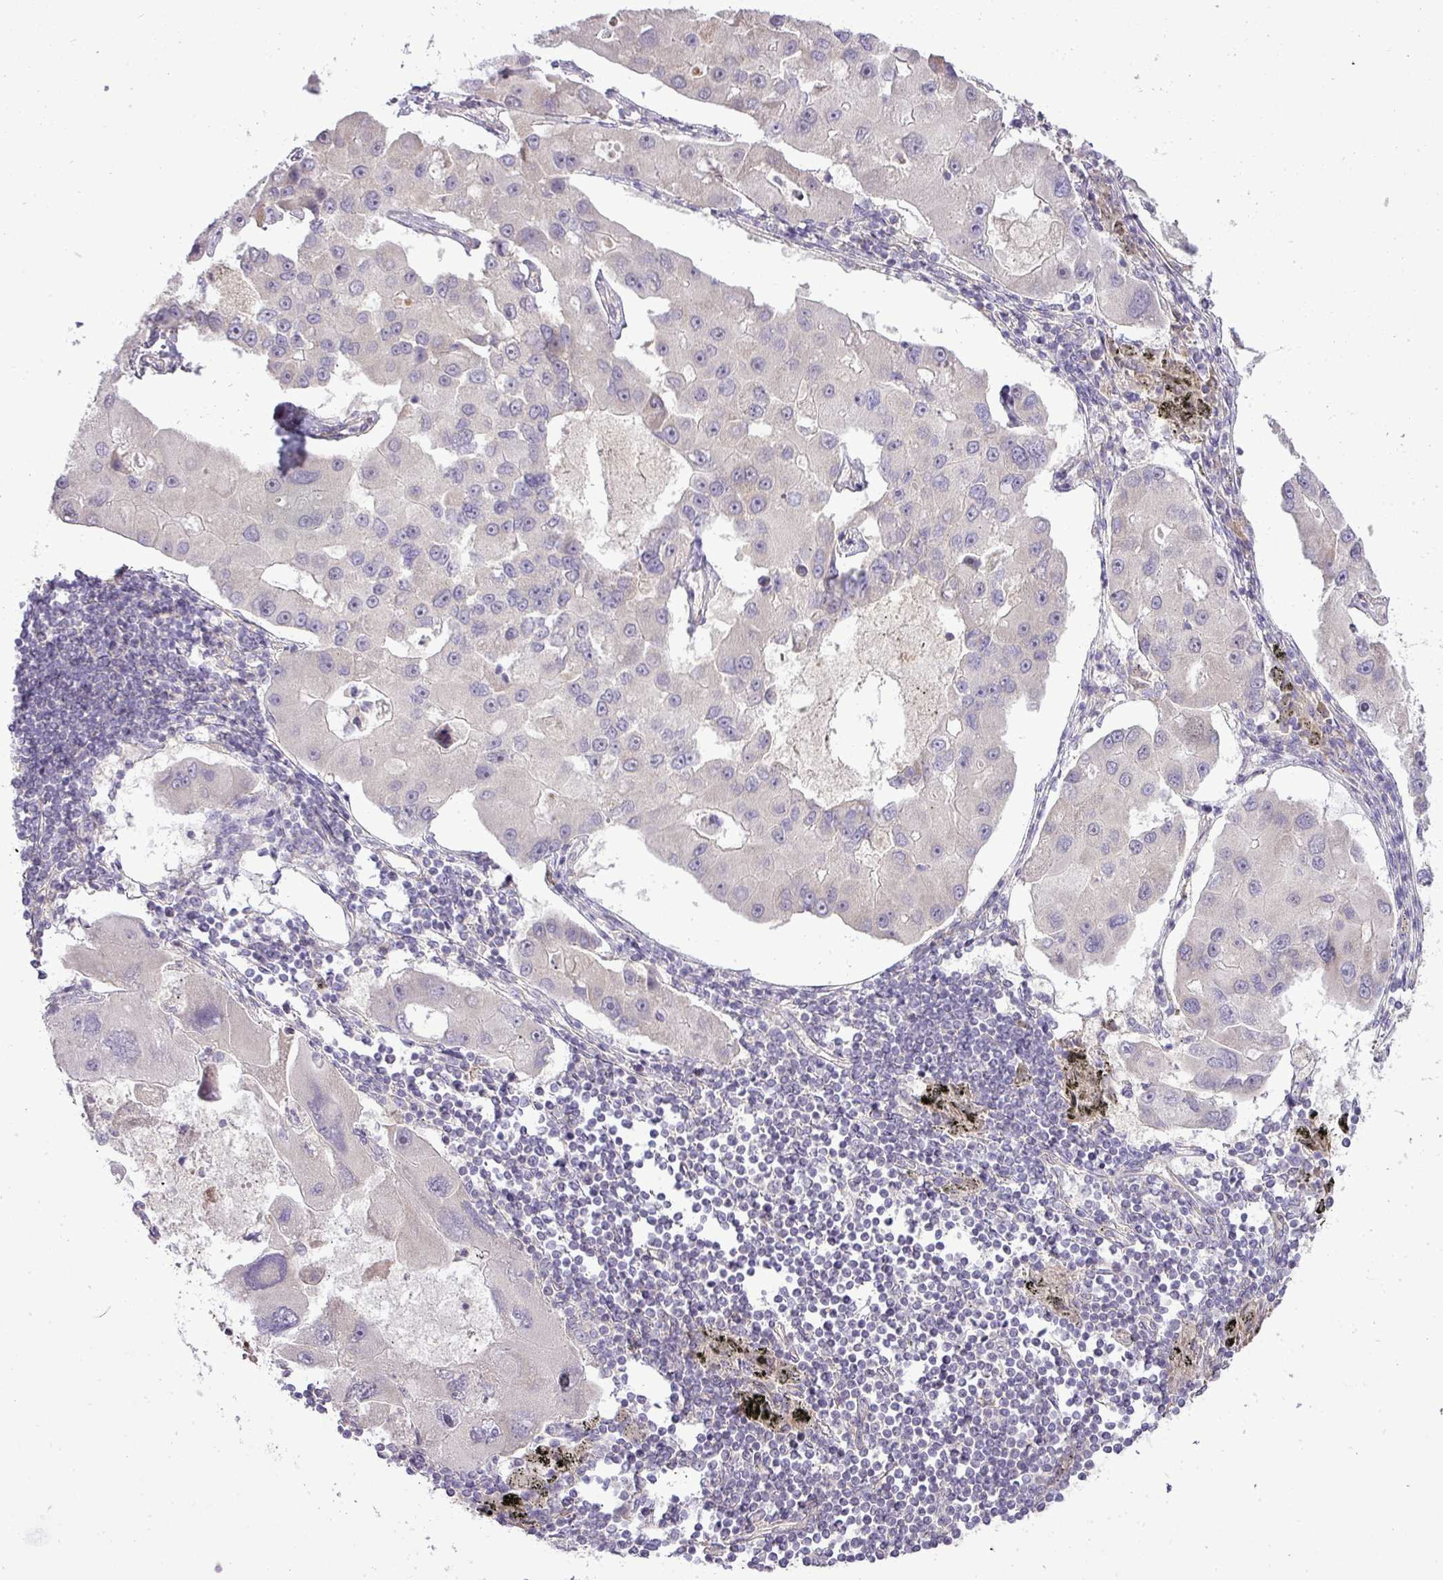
{"staining": {"intensity": "negative", "quantity": "none", "location": "none"}, "tissue": "lung cancer", "cell_type": "Tumor cells", "image_type": "cancer", "snomed": [{"axis": "morphology", "description": "Adenocarcinoma, NOS"}, {"axis": "topography", "description": "Lung"}], "caption": "This is an immunohistochemistry (IHC) histopathology image of human adenocarcinoma (lung). There is no positivity in tumor cells.", "gene": "PDRG1", "patient": {"sex": "female", "age": 54}}